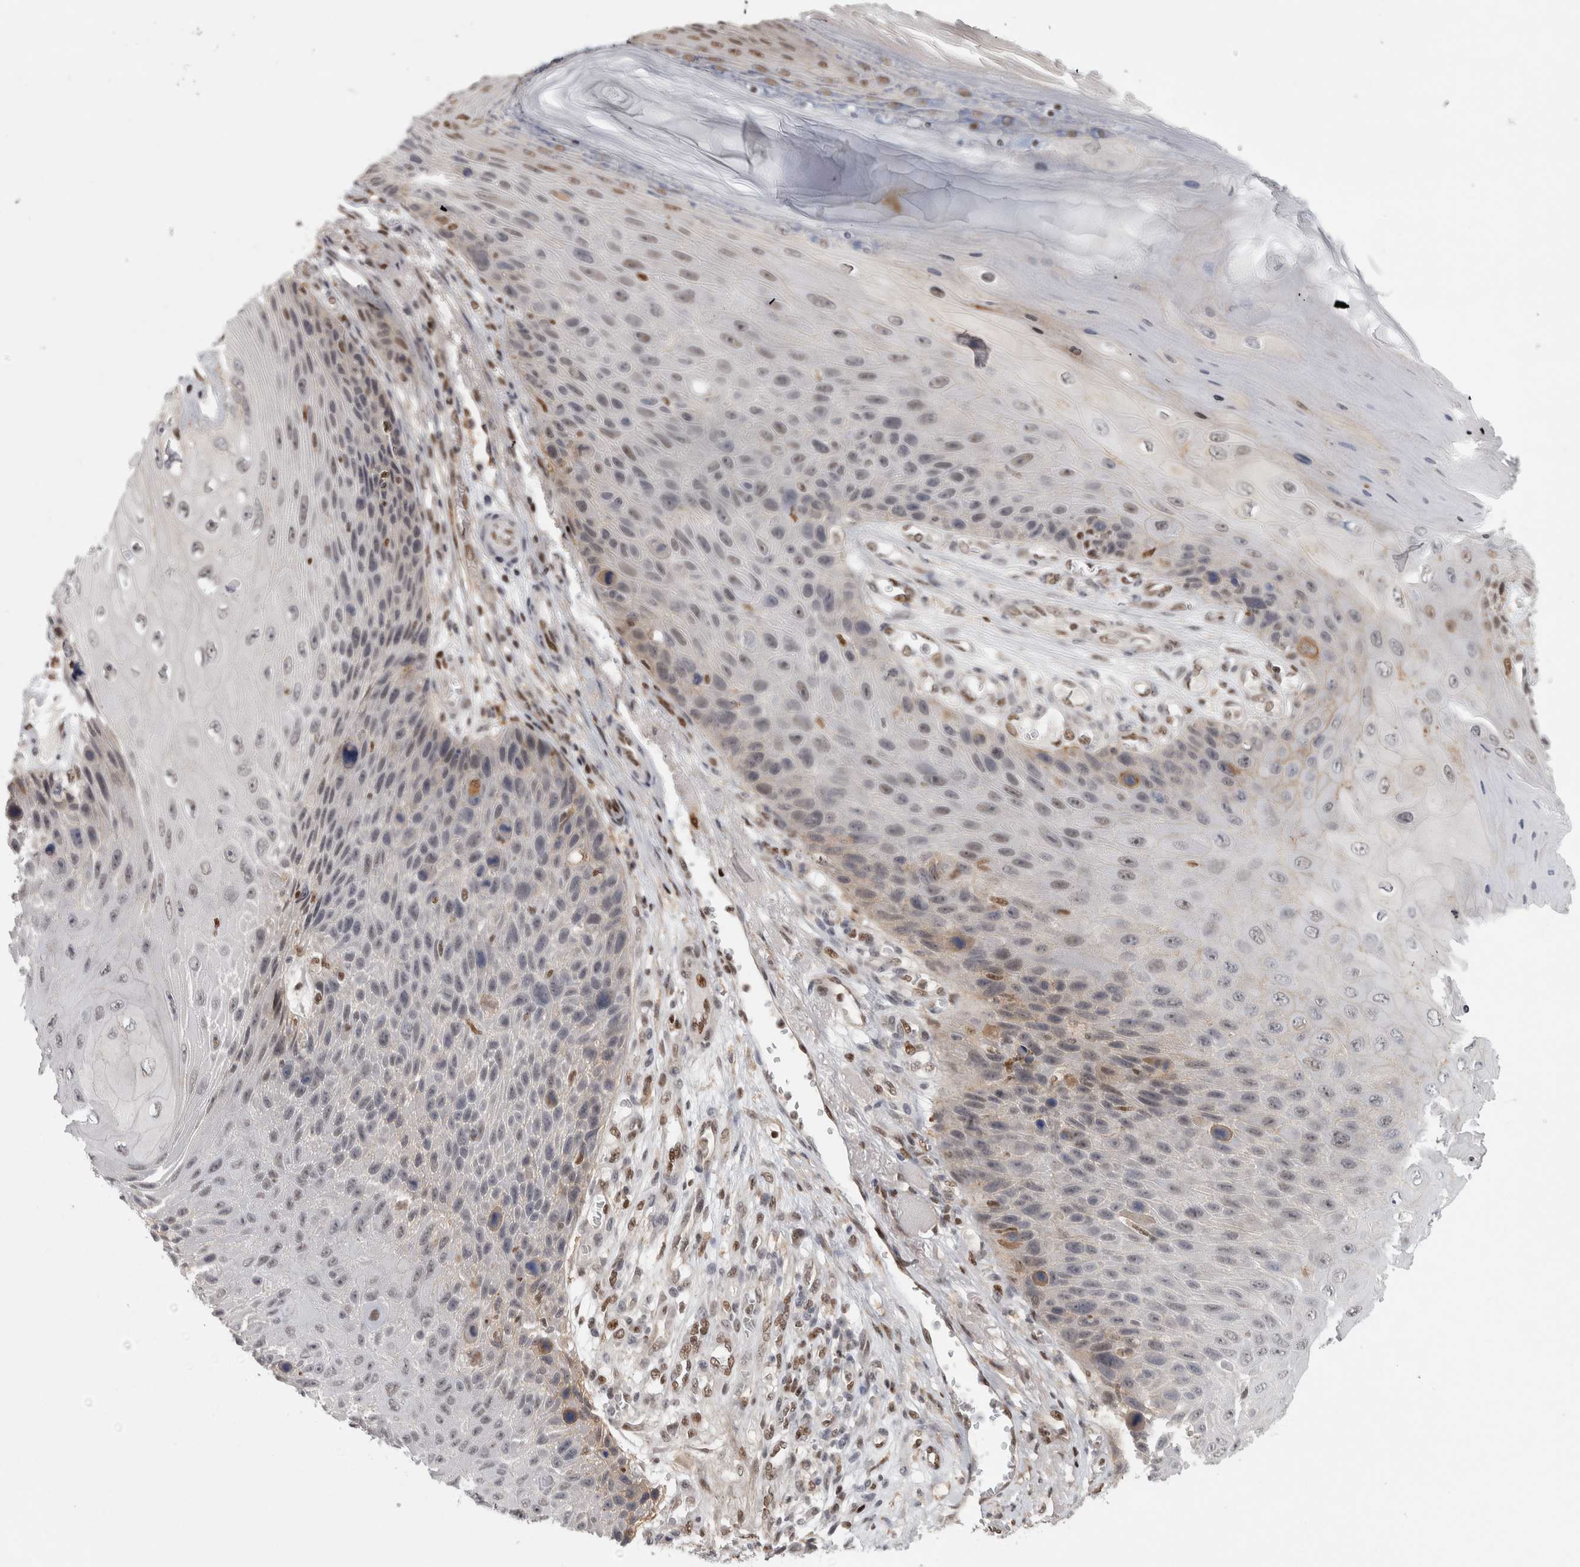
{"staining": {"intensity": "weak", "quantity": "<25%", "location": "cytoplasmic/membranous"}, "tissue": "skin cancer", "cell_type": "Tumor cells", "image_type": "cancer", "snomed": [{"axis": "morphology", "description": "Squamous cell carcinoma, NOS"}, {"axis": "topography", "description": "Skin"}], "caption": "Skin cancer (squamous cell carcinoma) was stained to show a protein in brown. There is no significant staining in tumor cells.", "gene": "SRARP", "patient": {"sex": "female", "age": 88}}